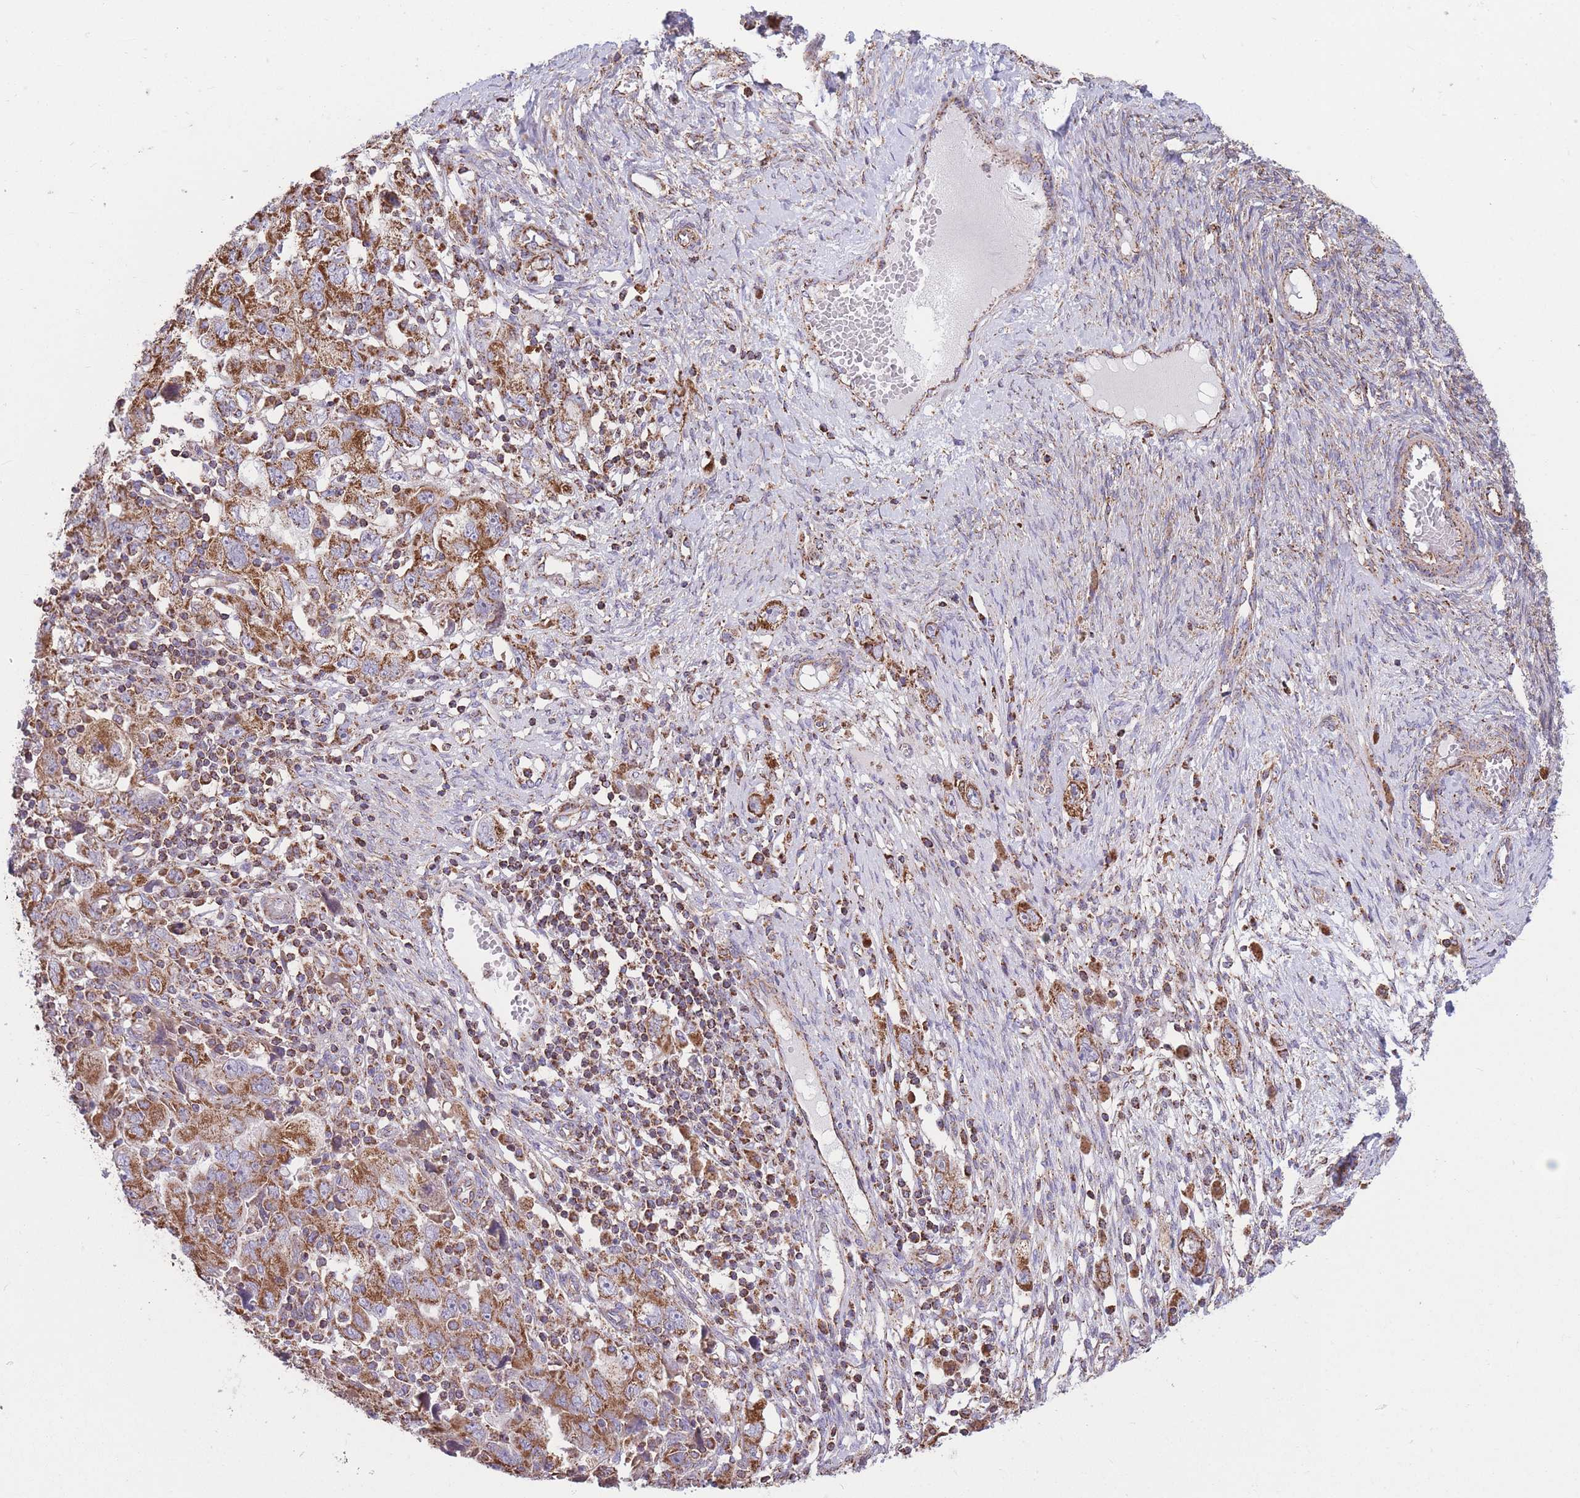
{"staining": {"intensity": "moderate", "quantity": ">75%", "location": "cytoplasmic/membranous"}, "tissue": "ovarian cancer", "cell_type": "Tumor cells", "image_type": "cancer", "snomed": [{"axis": "morphology", "description": "Carcinoma, NOS"}, {"axis": "morphology", "description": "Cystadenocarcinoma, serous, NOS"}, {"axis": "topography", "description": "Ovary"}], "caption": "Tumor cells demonstrate medium levels of moderate cytoplasmic/membranous expression in approximately >75% of cells in human ovarian cancer.", "gene": "FKBP8", "patient": {"sex": "female", "age": 69}}